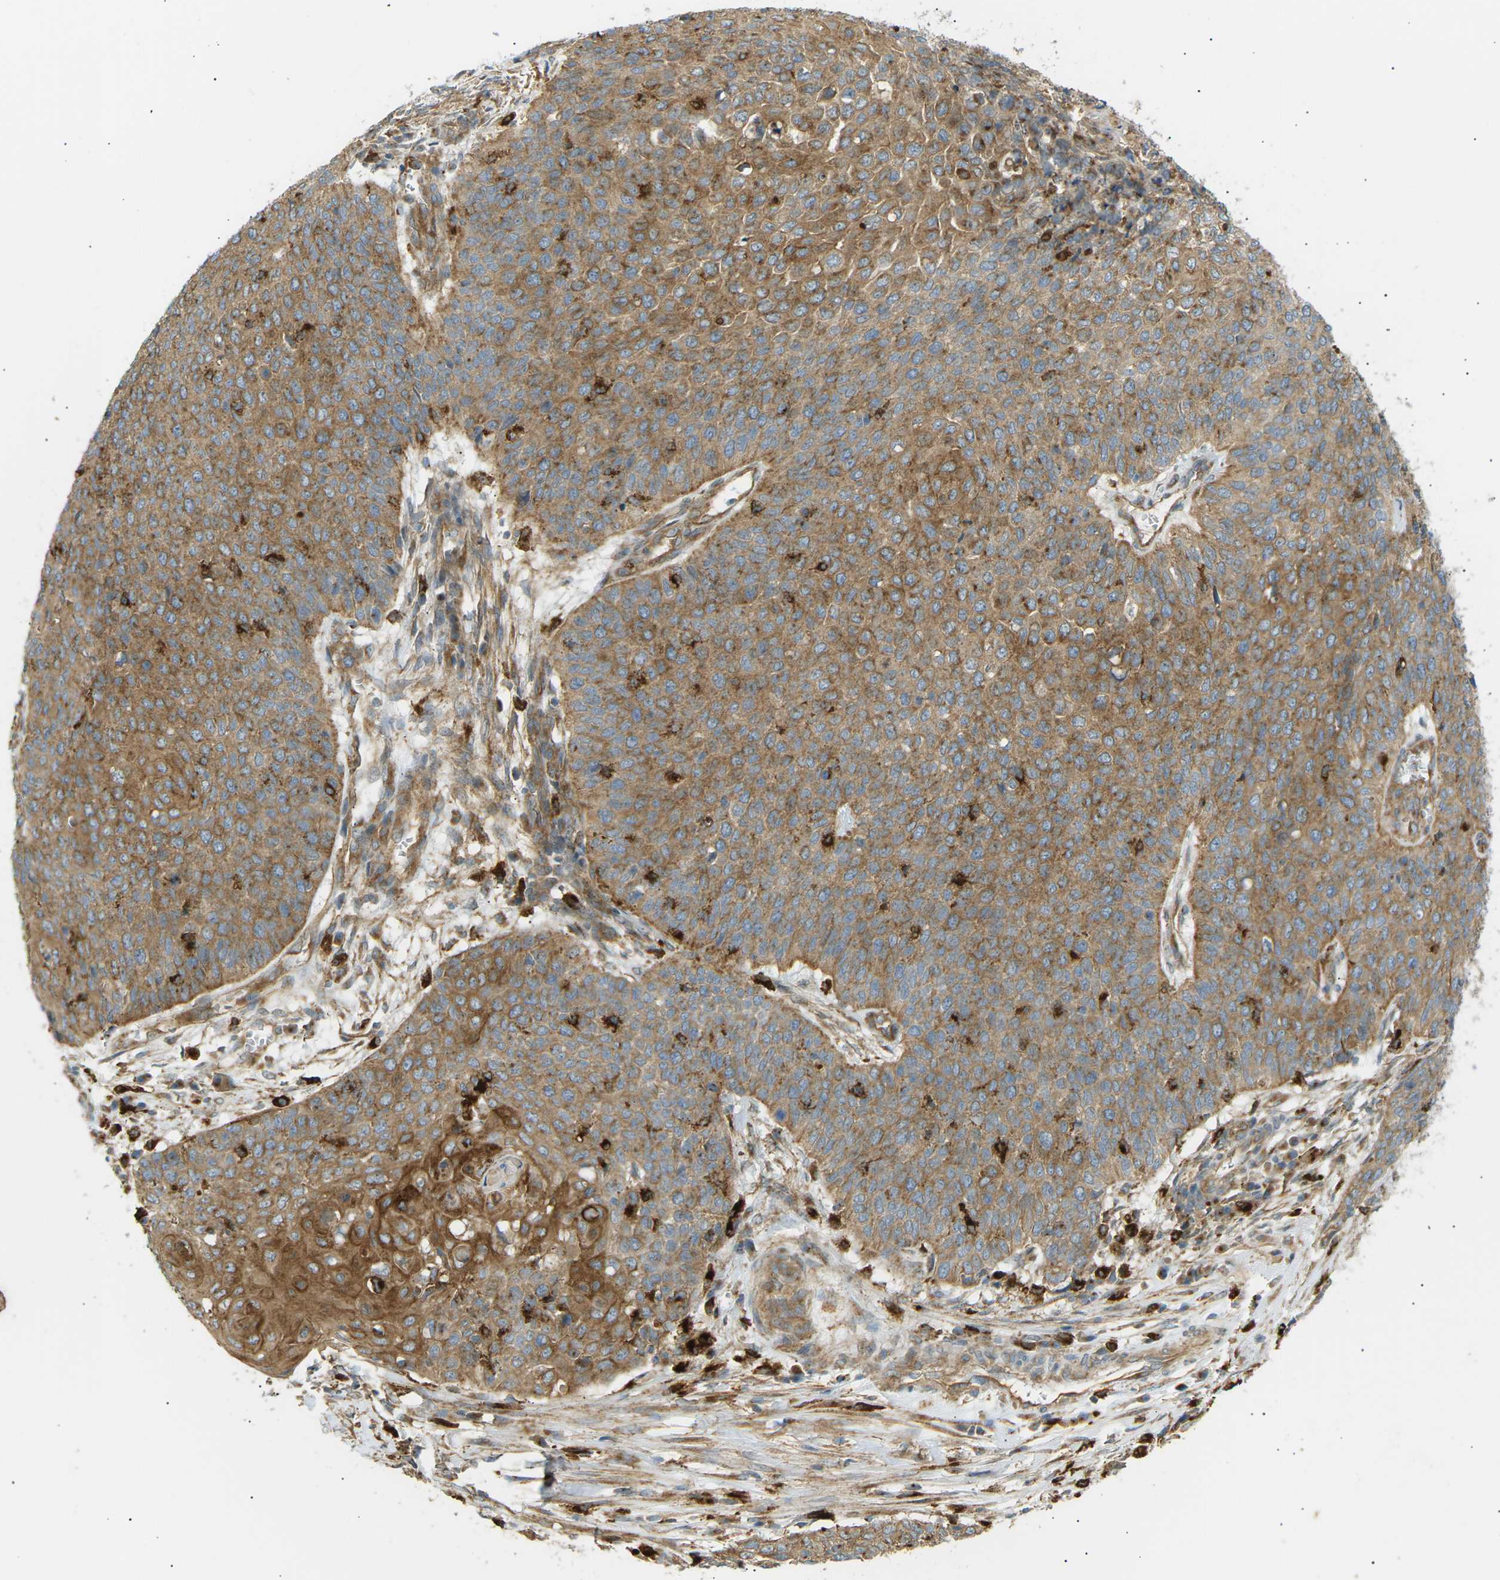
{"staining": {"intensity": "moderate", "quantity": ">75%", "location": "cytoplasmic/membranous"}, "tissue": "cervical cancer", "cell_type": "Tumor cells", "image_type": "cancer", "snomed": [{"axis": "morphology", "description": "Squamous cell carcinoma, NOS"}, {"axis": "topography", "description": "Cervix"}], "caption": "Immunohistochemical staining of cervical squamous cell carcinoma shows moderate cytoplasmic/membranous protein expression in about >75% of tumor cells.", "gene": "CDK17", "patient": {"sex": "female", "age": 39}}